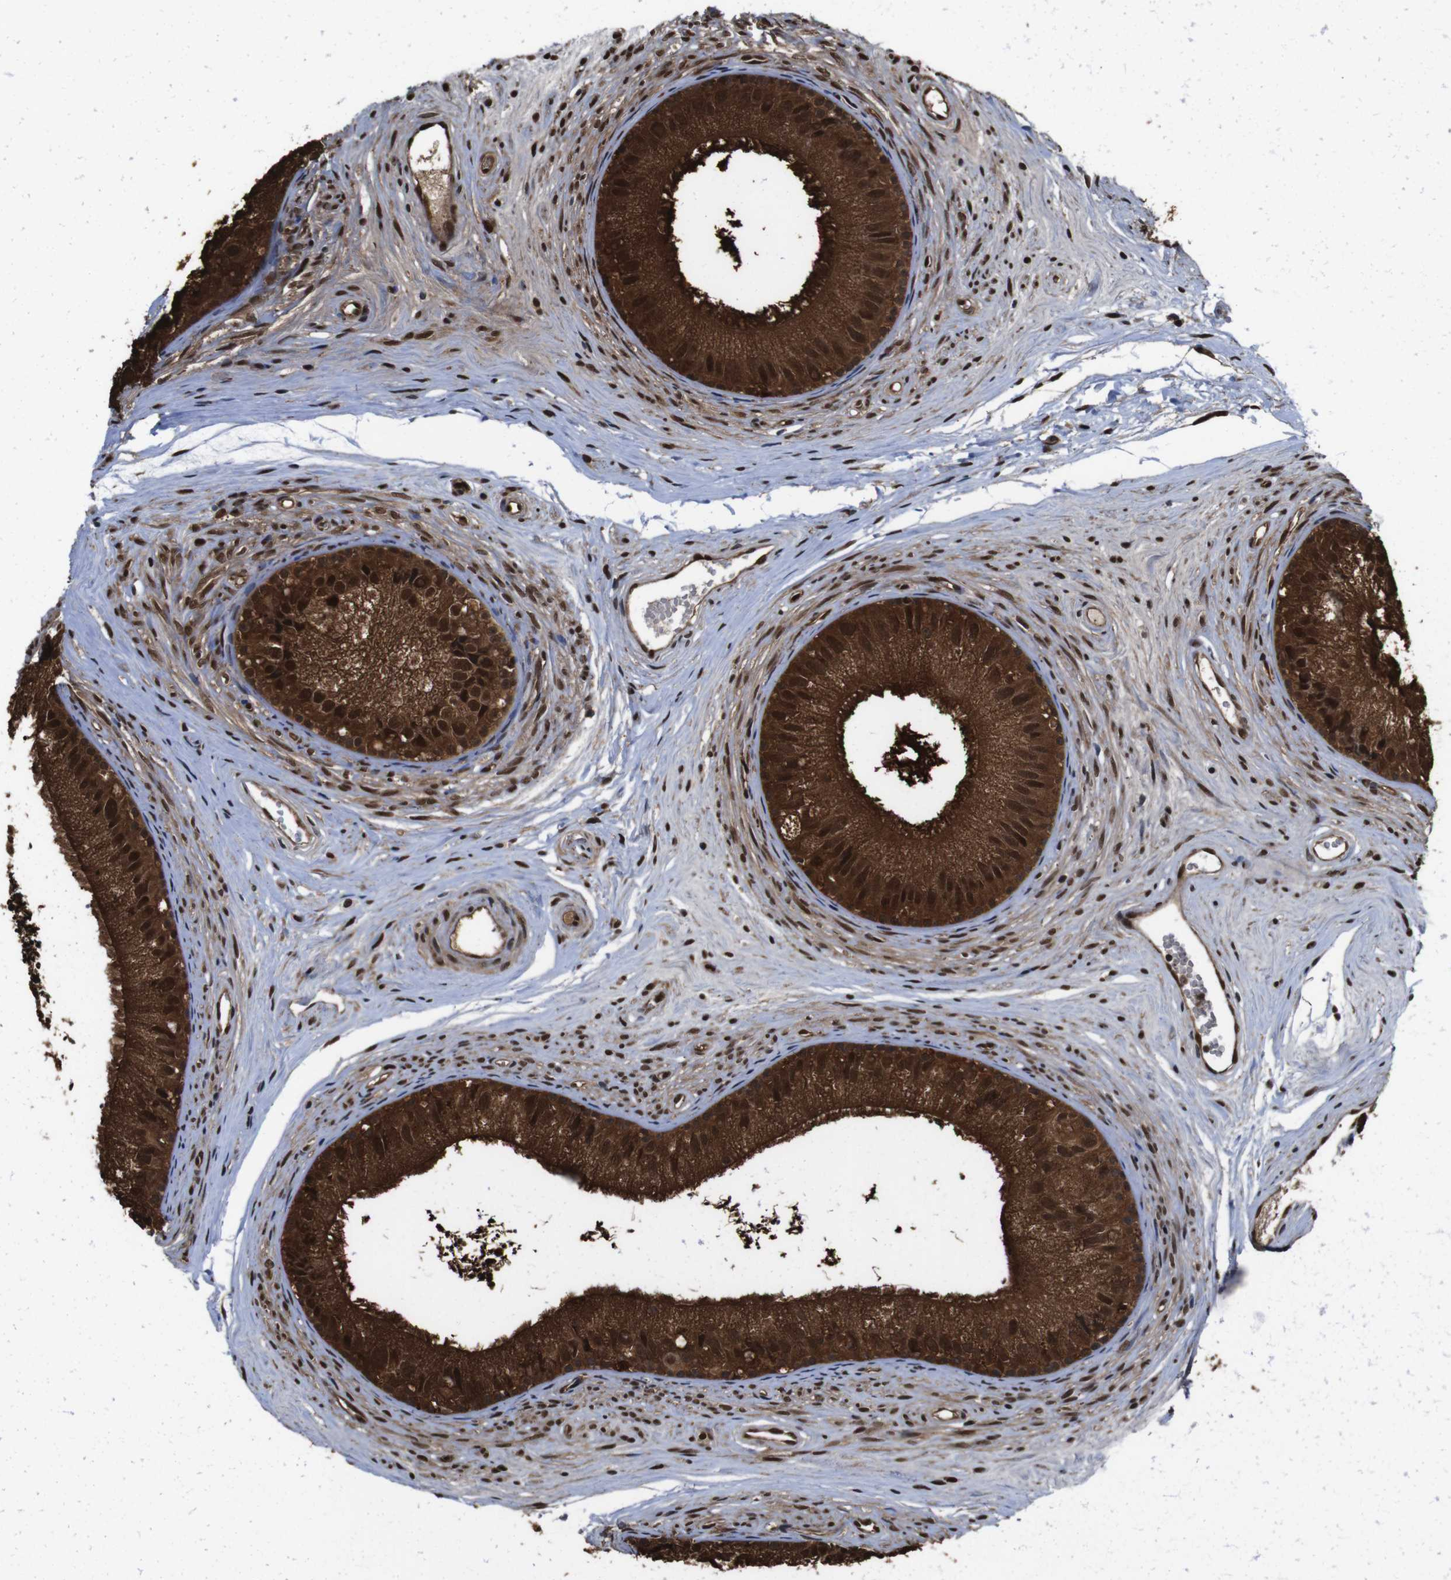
{"staining": {"intensity": "strong", "quantity": ">75%", "location": "cytoplasmic/membranous,nuclear"}, "tissue": "epididymis", "cell_type": "Glandular cells", "image_type": "normal", "snomed": [{"axis": "morphology", "description": "Normal tissue, NOS"}, {"axis": "topography", "description": "Epididymis"}], "caption": "IHC staining of normal epididymis, which exhibits high levels of strong cytoplasmic/membranous,nuclear expression in about >75% of glandular cells indicating strong cytoplasmic/membranous,nuclear protein staining. The staining was performed using DAB (3,3'-diaminobenzidine) (brown) for protein detection and nuclei were counterstained in hematoxylin (blue).", "gene": "VCP", "patient": {"sex": "male", "age": 56}}